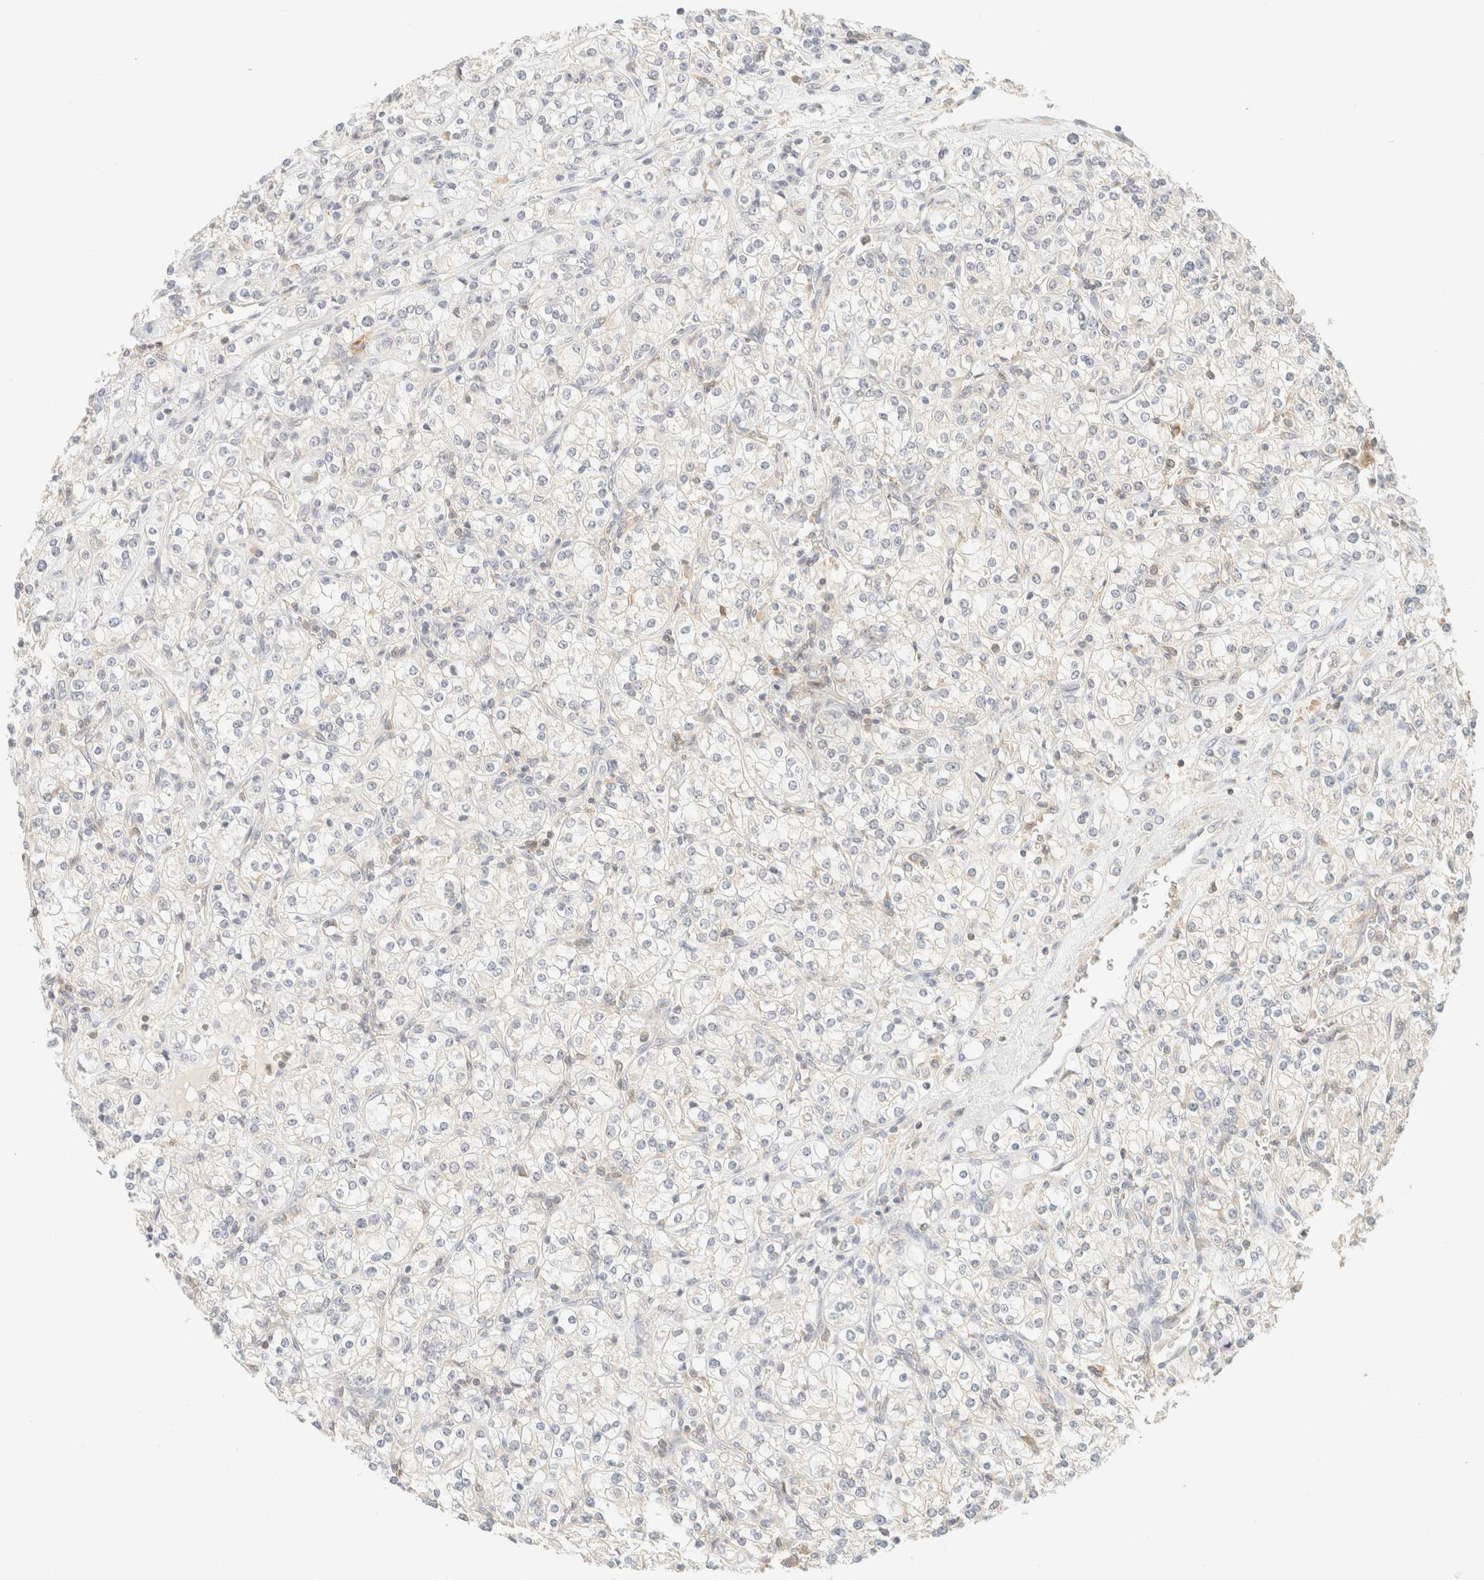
{"staining": {"intensity": "negative", "quantity": "none", "location": "none"}, "tissue": "renal cancer", "cell_type": "Tumor cells", "image_type": "cancer", "snomed": [{"axis": "morphology", "description": "Adenocarcinoma, NOS"}, {"axis": "topography", "description": "Kidney"}], "caption": "There is no significant staining in tumor cells of renal cancer (adenocarcinoma).", "gene": "TIMD4", "patient": {"sex": "male", "age": 77}}